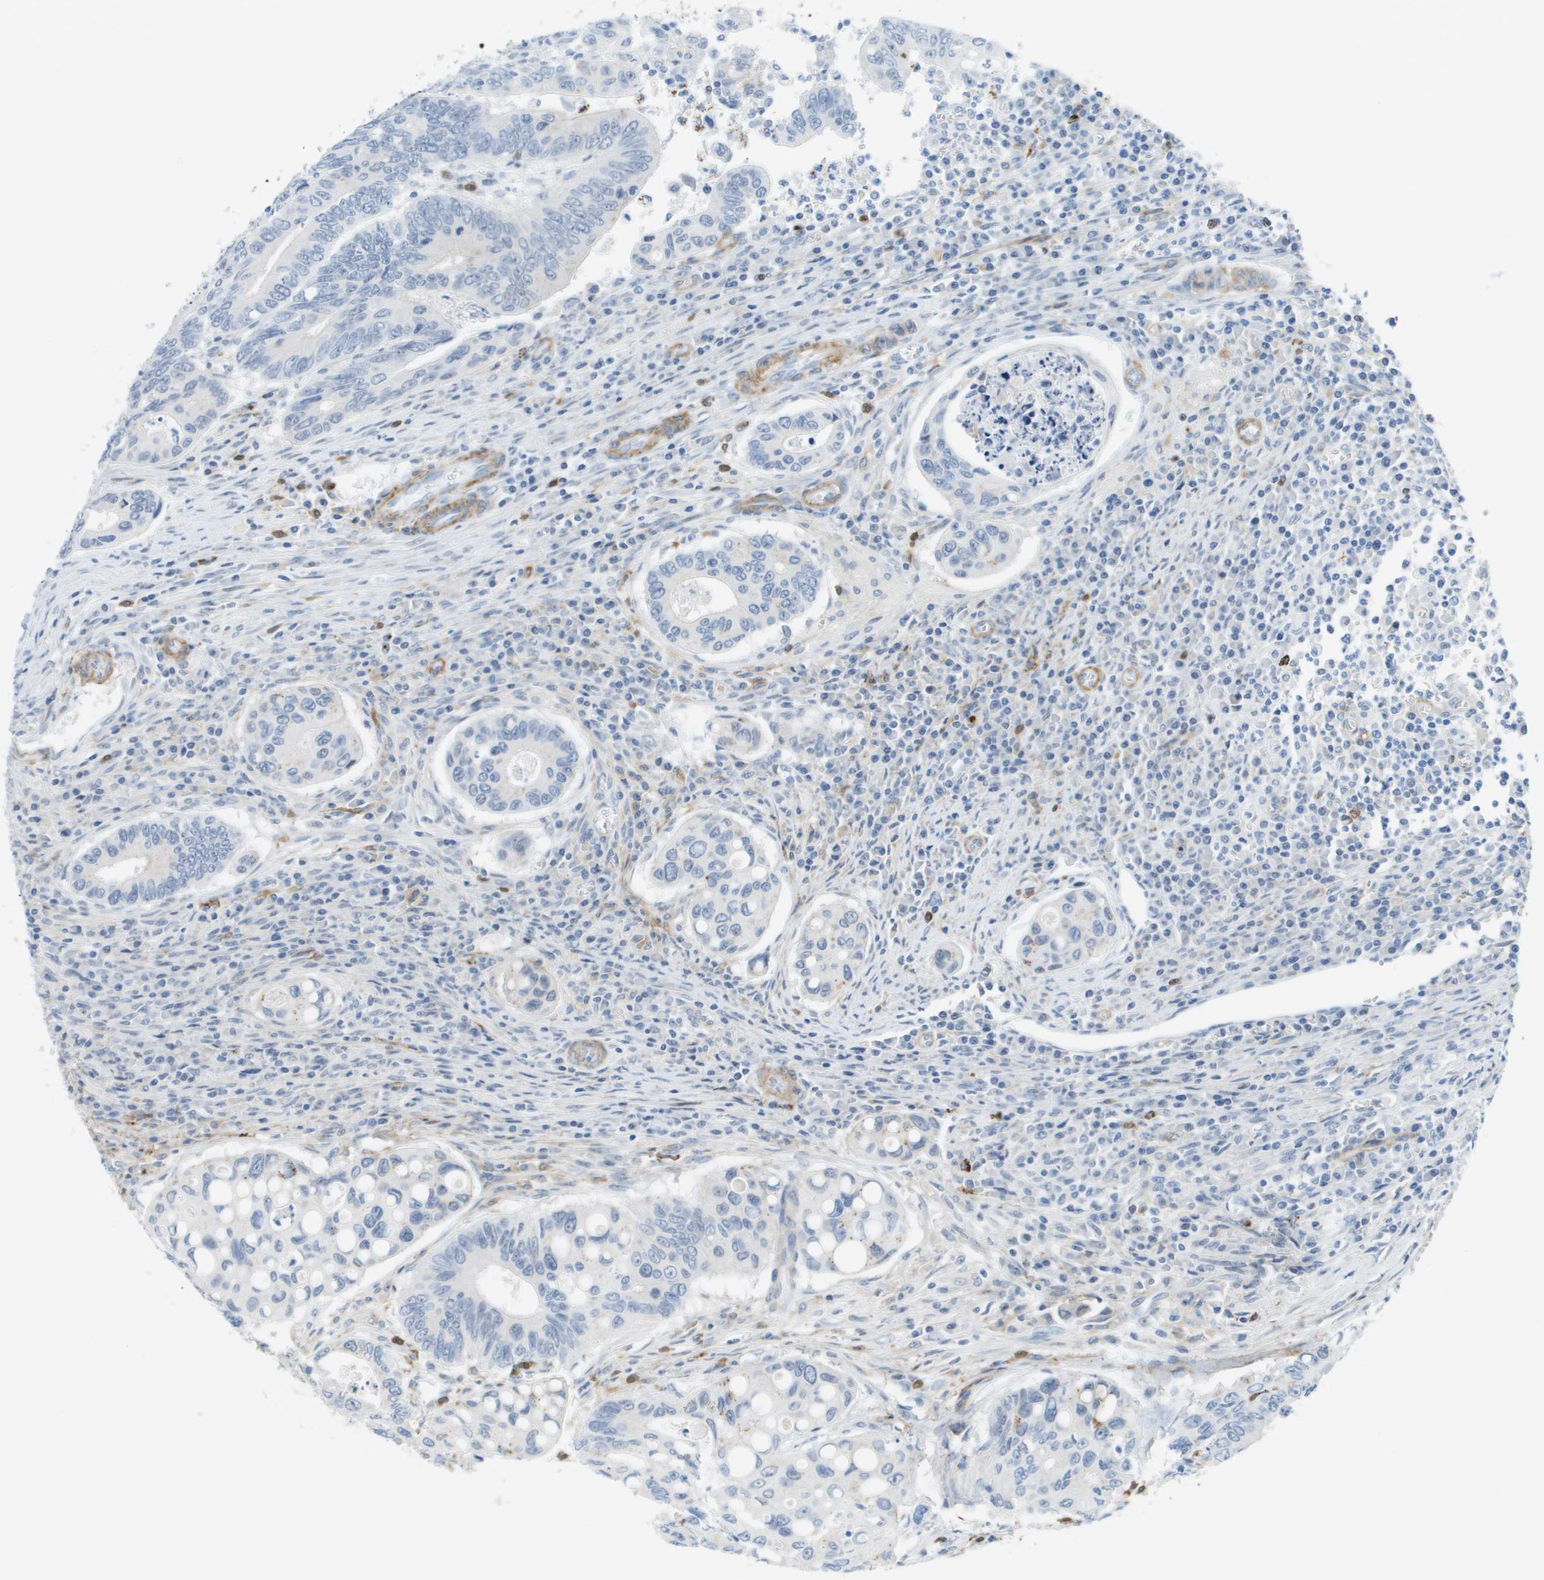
{"staining": {"intensity": "negative", "quantity": "none", "location": "none"}, "tissue": "colorectal cancer", "cell_type": "Tumor cells", "image_type": "cancer", "snomed": [{"axis": "morphology", "description": "Inflammation, NOS"}, {"axis": "morphology", "description": "Adenocarcinoma, NOS"}, {"axis": "topography", "description": "Colon"}], "caption": "A high-resolution histopathology image shows IHC staining of colorectal cancer (adenocarcinoma), which exhibits no significant positivity in tumor cells.", "gene": "ZBTB43", "patient": {"sex": "male", "age": 72}}